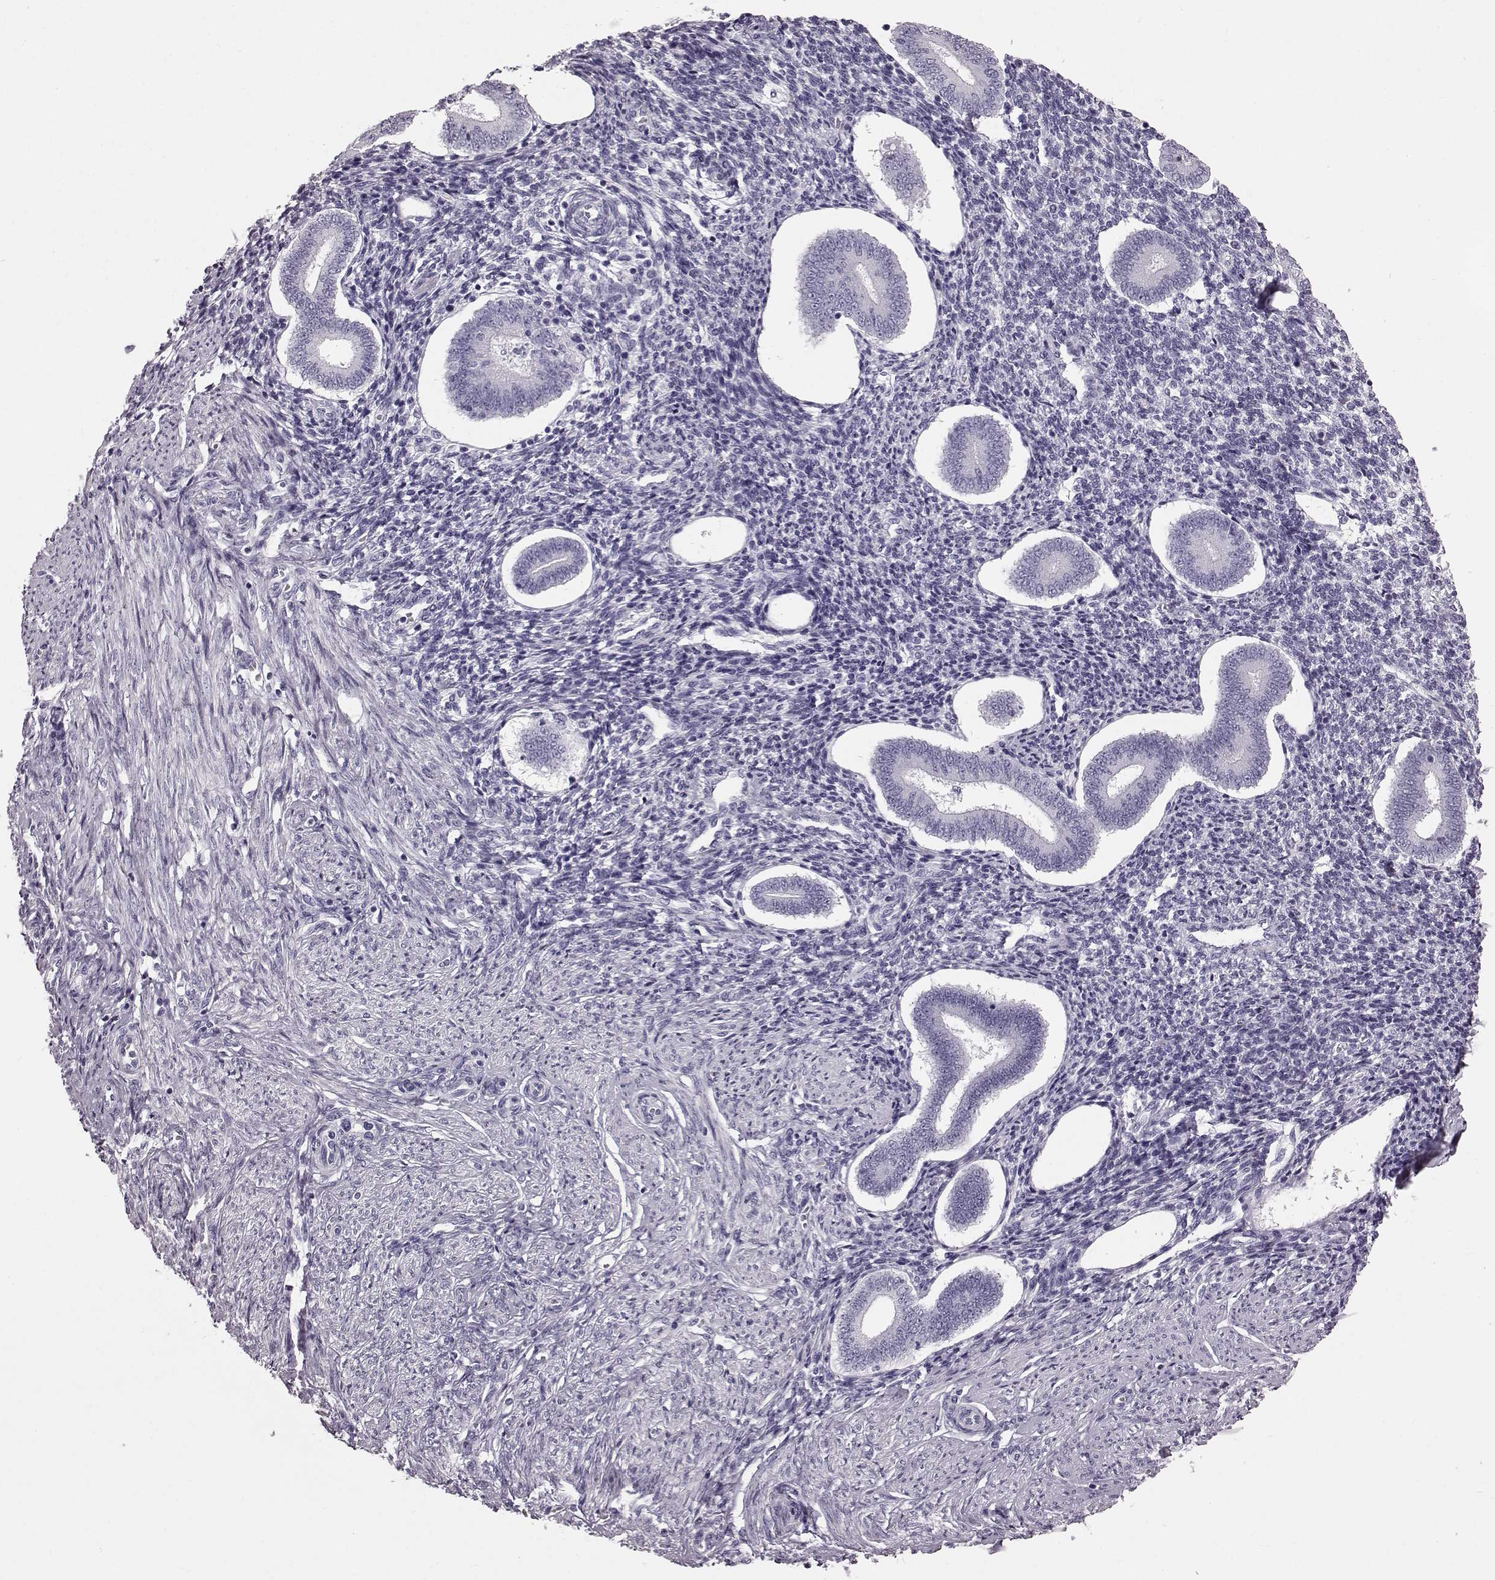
{"staining": {"intensity": "negative", "quantity": "none", "location": "none"}, "tissue": "endometrium", "cell_type": "Cells in endometrial stroma", "image_type": "normal", "snomed": [{"axis": "morphology", "description": "Normal tissue, NOS"}, {"axis": "topography", "description": "Endometrium"}], "caption": "High power microscopy photomicrograph of an immunohistochemistry photomicrograph of unremarkable endometrium, revealing no significant staining in cells in endometrial stroma. Nuclei are stained in blue.", "gene": "TCHHL1", "patient": {"sex": "female", "age": 40}}